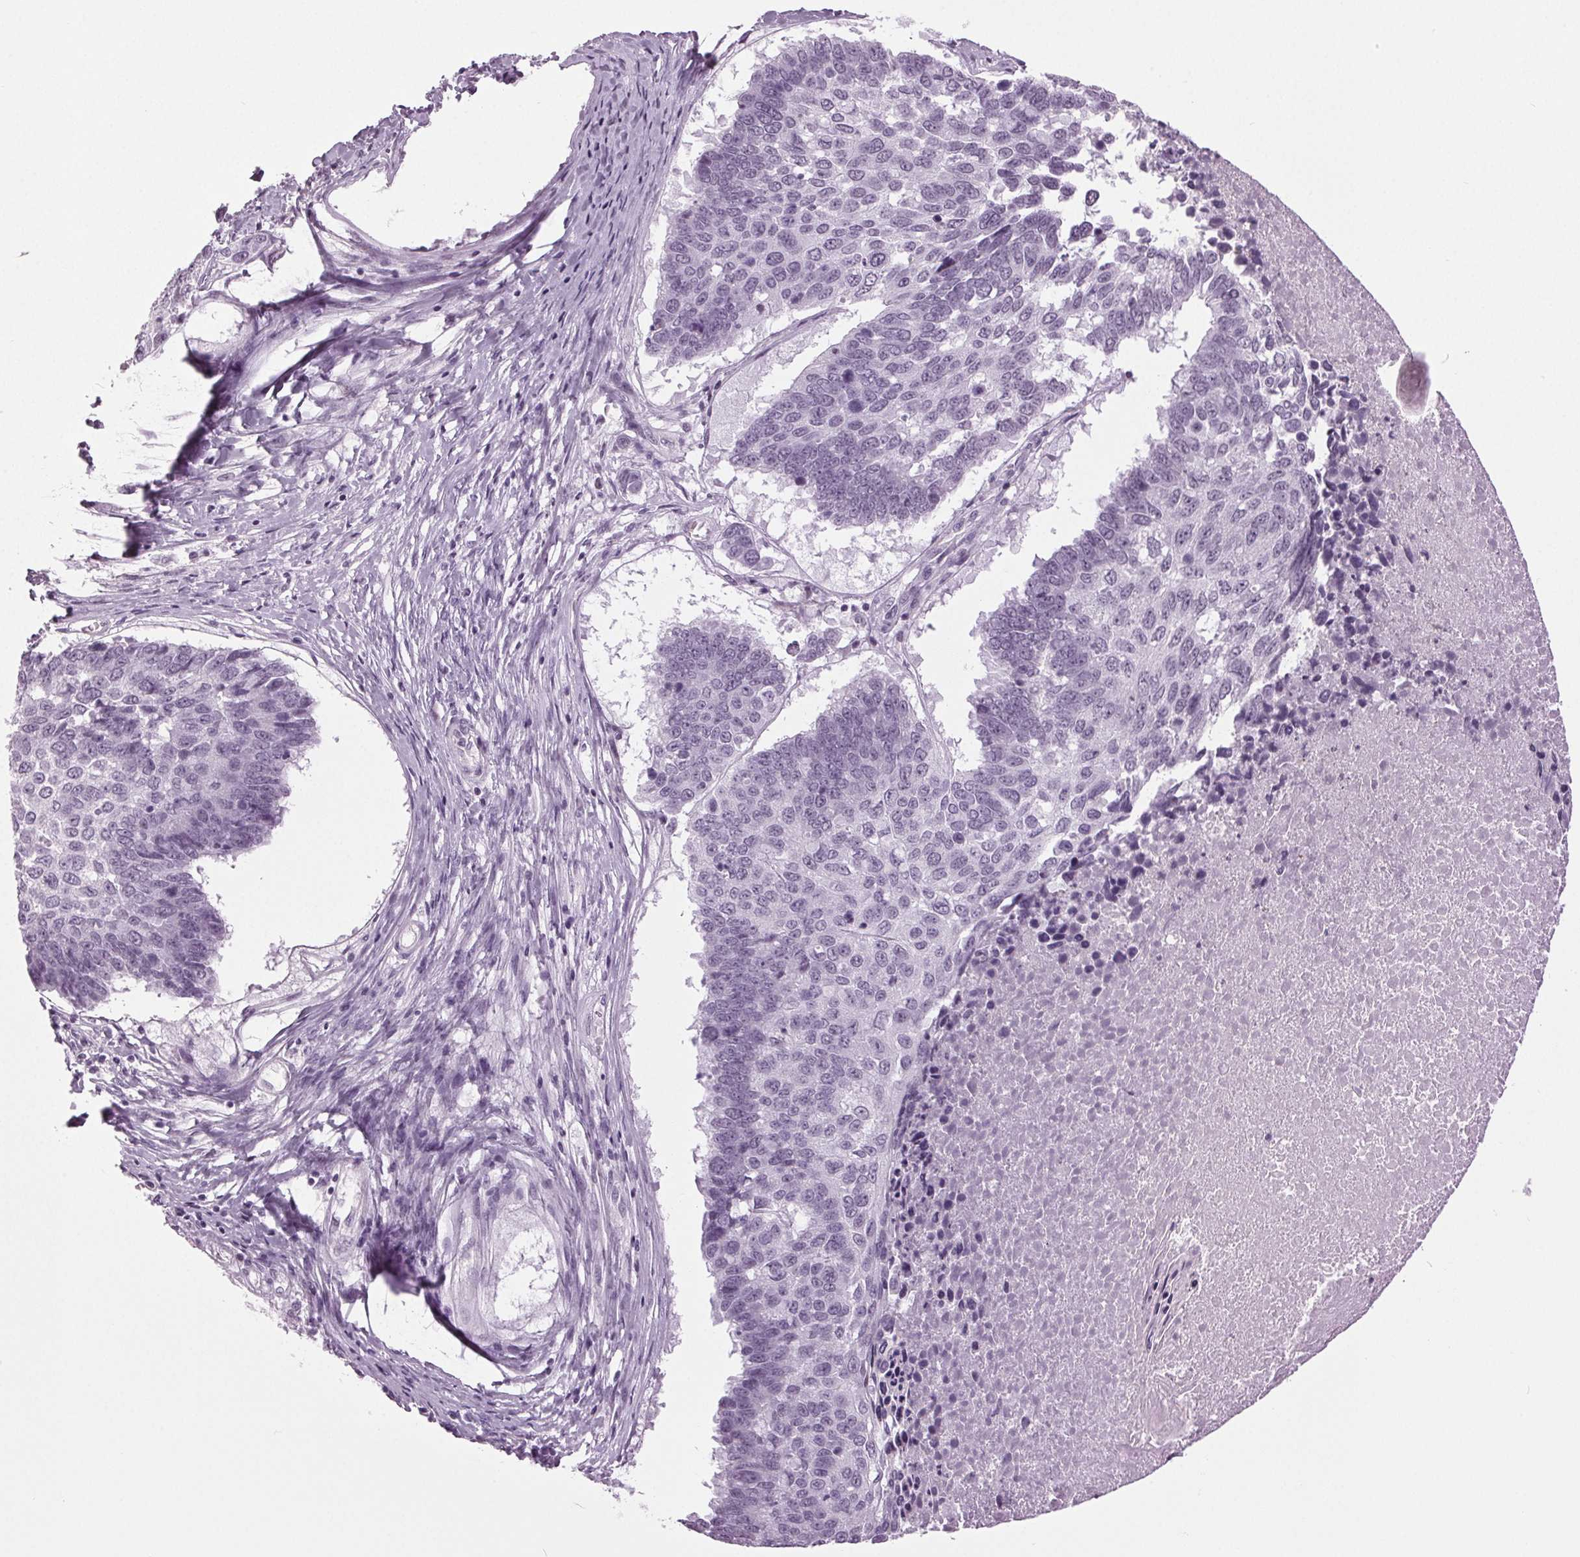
{"staining": {"intensity": "negative", "quantity": "none", "location": "none"}, "tissue": "lung cancer", "cell_type": "Tumor cells", "image_type": "cancer", "snomed": [{"axis": "morphology", "description": "Squamous cell carcinoma, NOS"}, {"axis": "topography", "description": "Lung"}], "caption": "Tumor cells are negative for brown protein staining in squamous cell carcinoma (lung). Brightfield microscopy of immunohistochemistry (IHC) stained with DAB (brown) and hematoxylin (blue), captured at high magnification.", "gene": "DNAH12", "patient": {"sex": "male", "age": 73}}